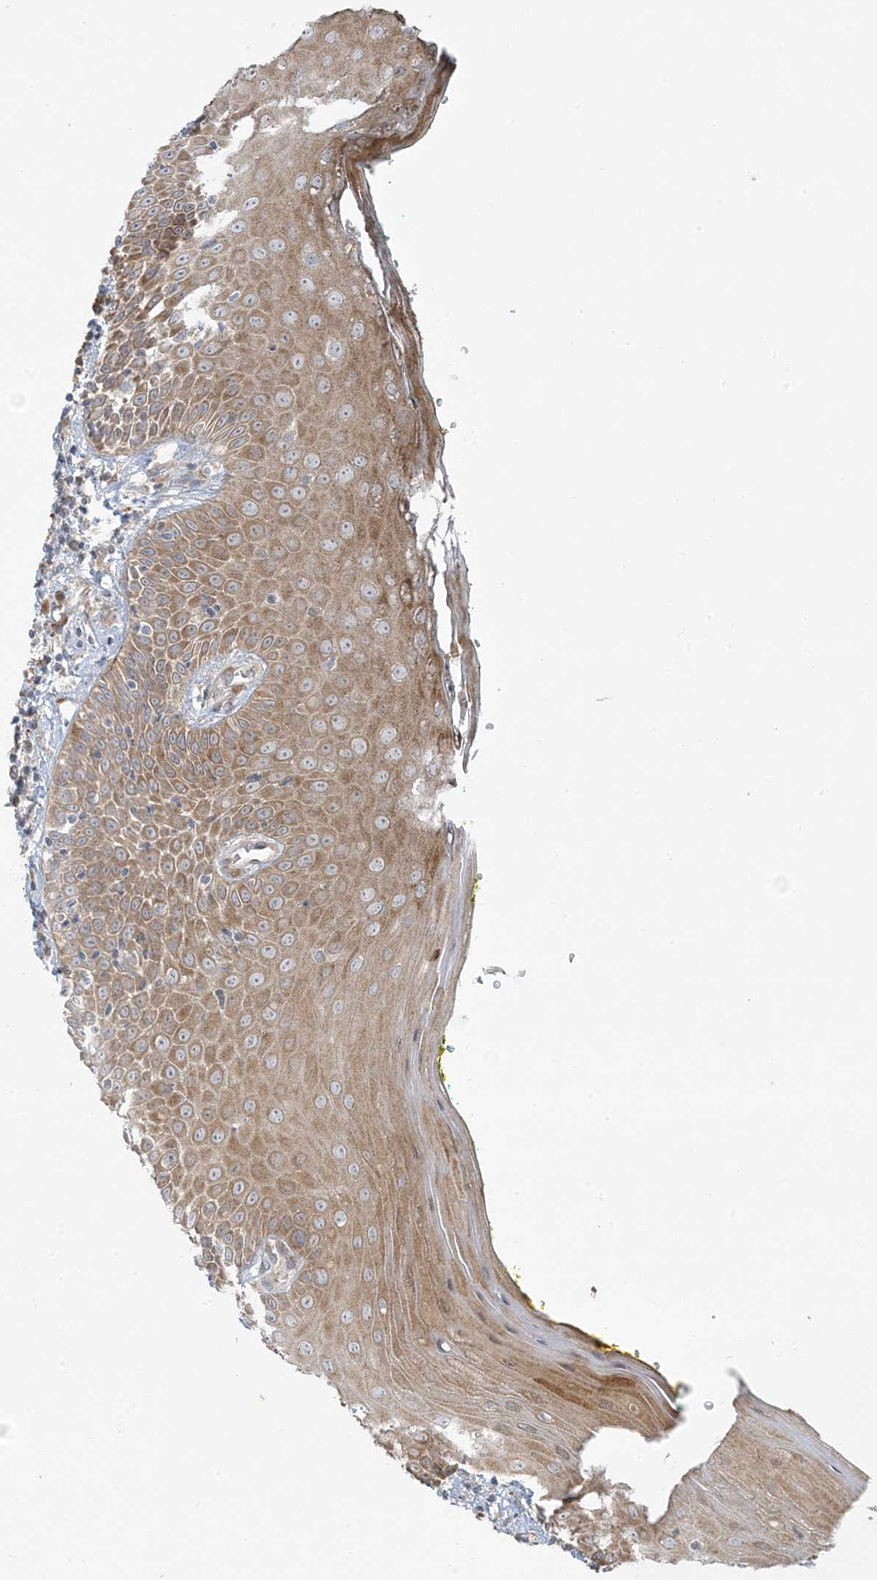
{"staining": {"intensity": "moderate", "quantity": ">75%", "location": "cytoplasmic/membranous"}, "tissue": "oral mucosa", "cell_type": "Squamous epithelial cells", "image_type": "normal", "snomed": [{"axis": "morphology", "description": "Normal tissue, NOS"}, {"axis": "morphology", "description": "Squamous cell carcinoma, NOS"}, {"axis": "topography", "description": "Oral tissue"}, {"axis": "topography", "description": "Head-Neck"}], "caption": "Protein staining of unremarkable oral mucosa demonstrates moderate cytoplasmic/membranous positivity in about >75% of squamous epithelial cells. (DAB = brown stain, brightfield microscopy at high magnification).", "gene": "ZNF263", "patient": {"sex": "female", "age": 70}}